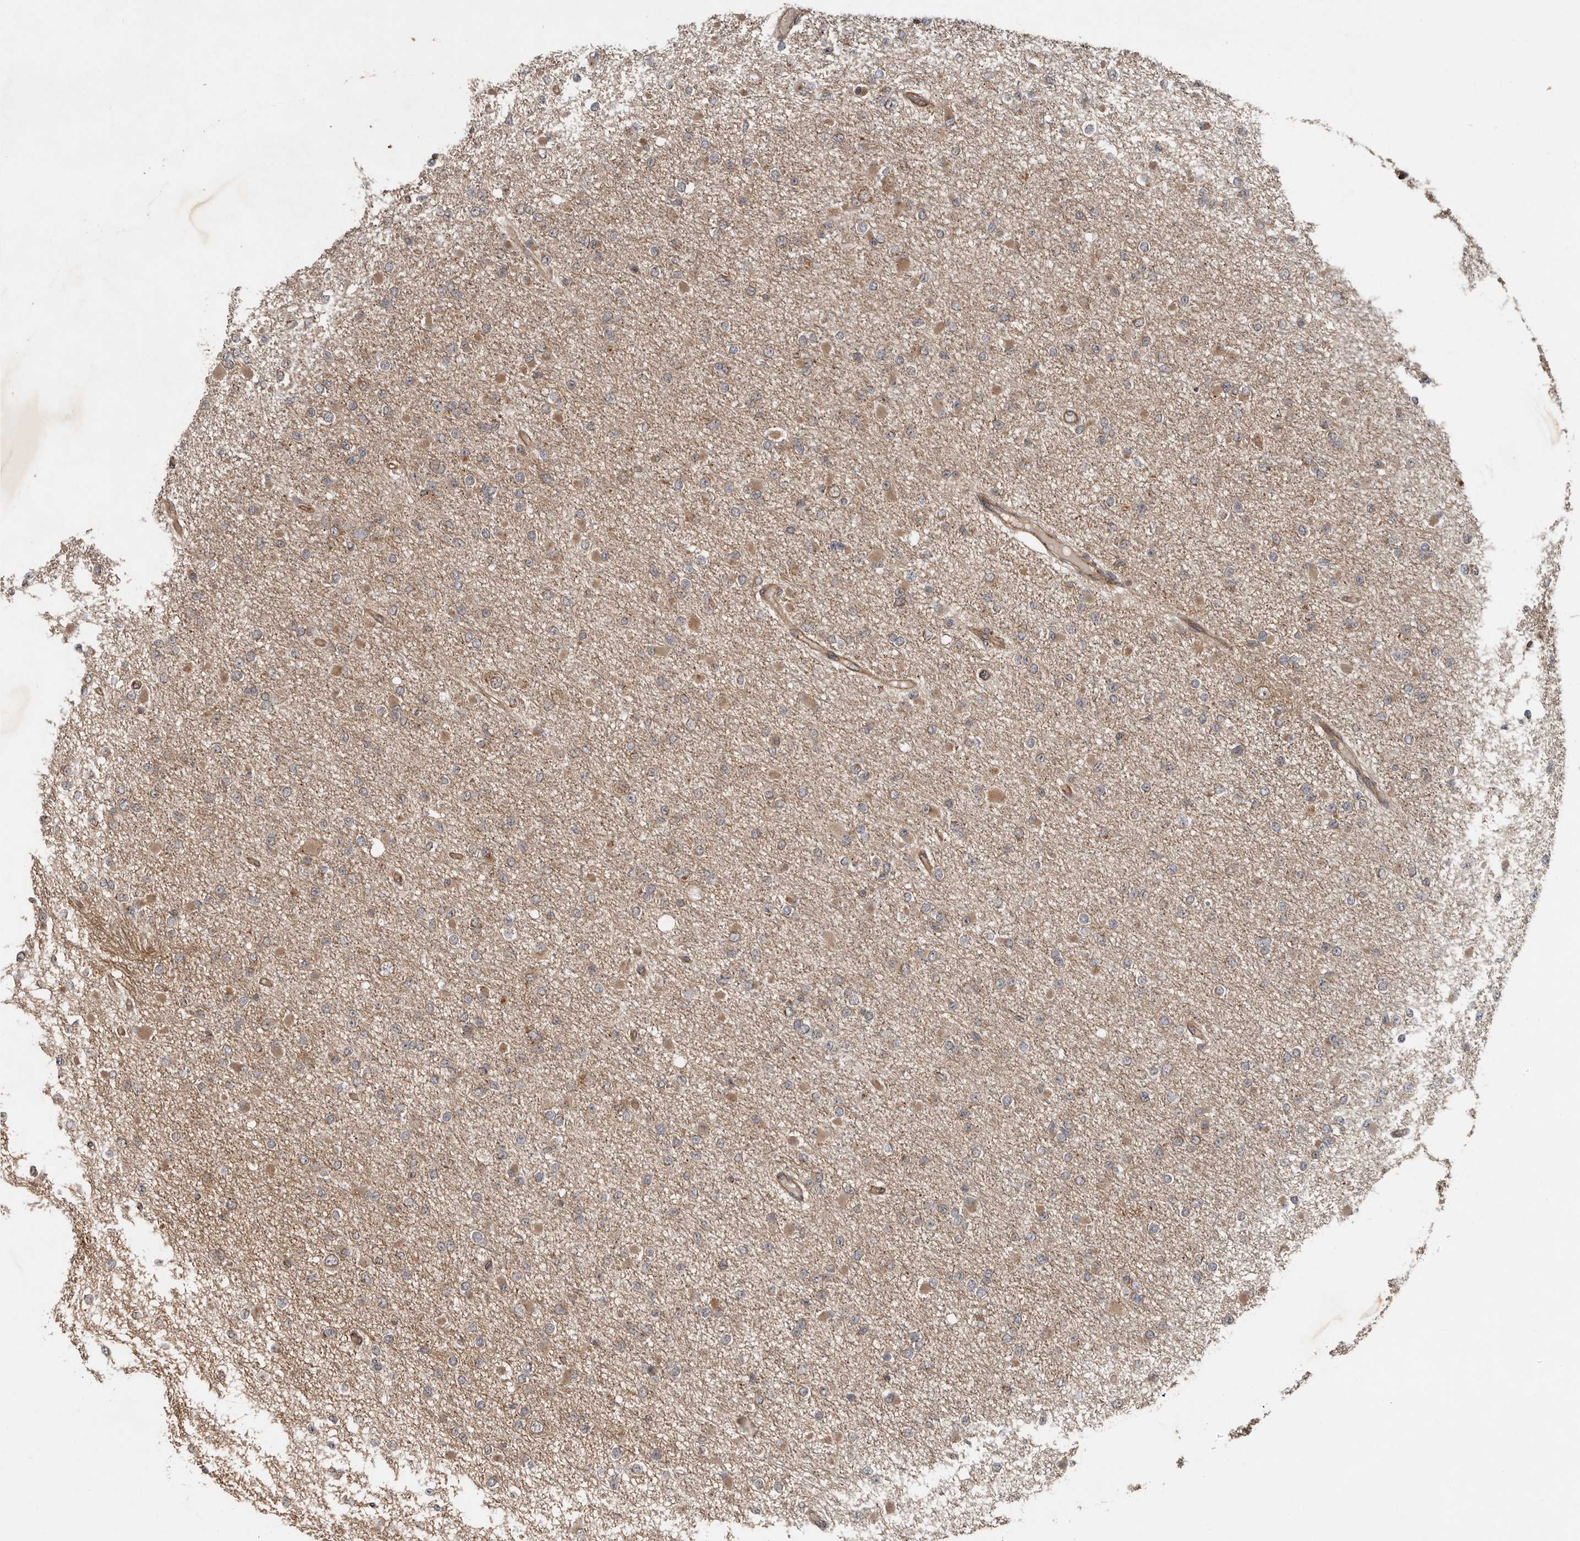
{"staining": {"intensity": "moderate", "quantity": "25%-75%", "location": "cytoplasmic/membranous"}, "tissue": "glioma", "cell_type": "Tumor cells", "image_type": "cancer", "snomed": [{"axis": "morphology", "description": "Glioma, malignant, Low grade"}, {"axis": "topography", "description": "Brain"}], "caption": "High-power microscopy captured an immunohistochemistry (IHC) histopathology image of glioma, revealing moderate cytoplasmic/membranous expression in approximately 25%-75% of tumor cells.", "gene": "CCDC190", "patient": {"sex": "female", "age": 22}}